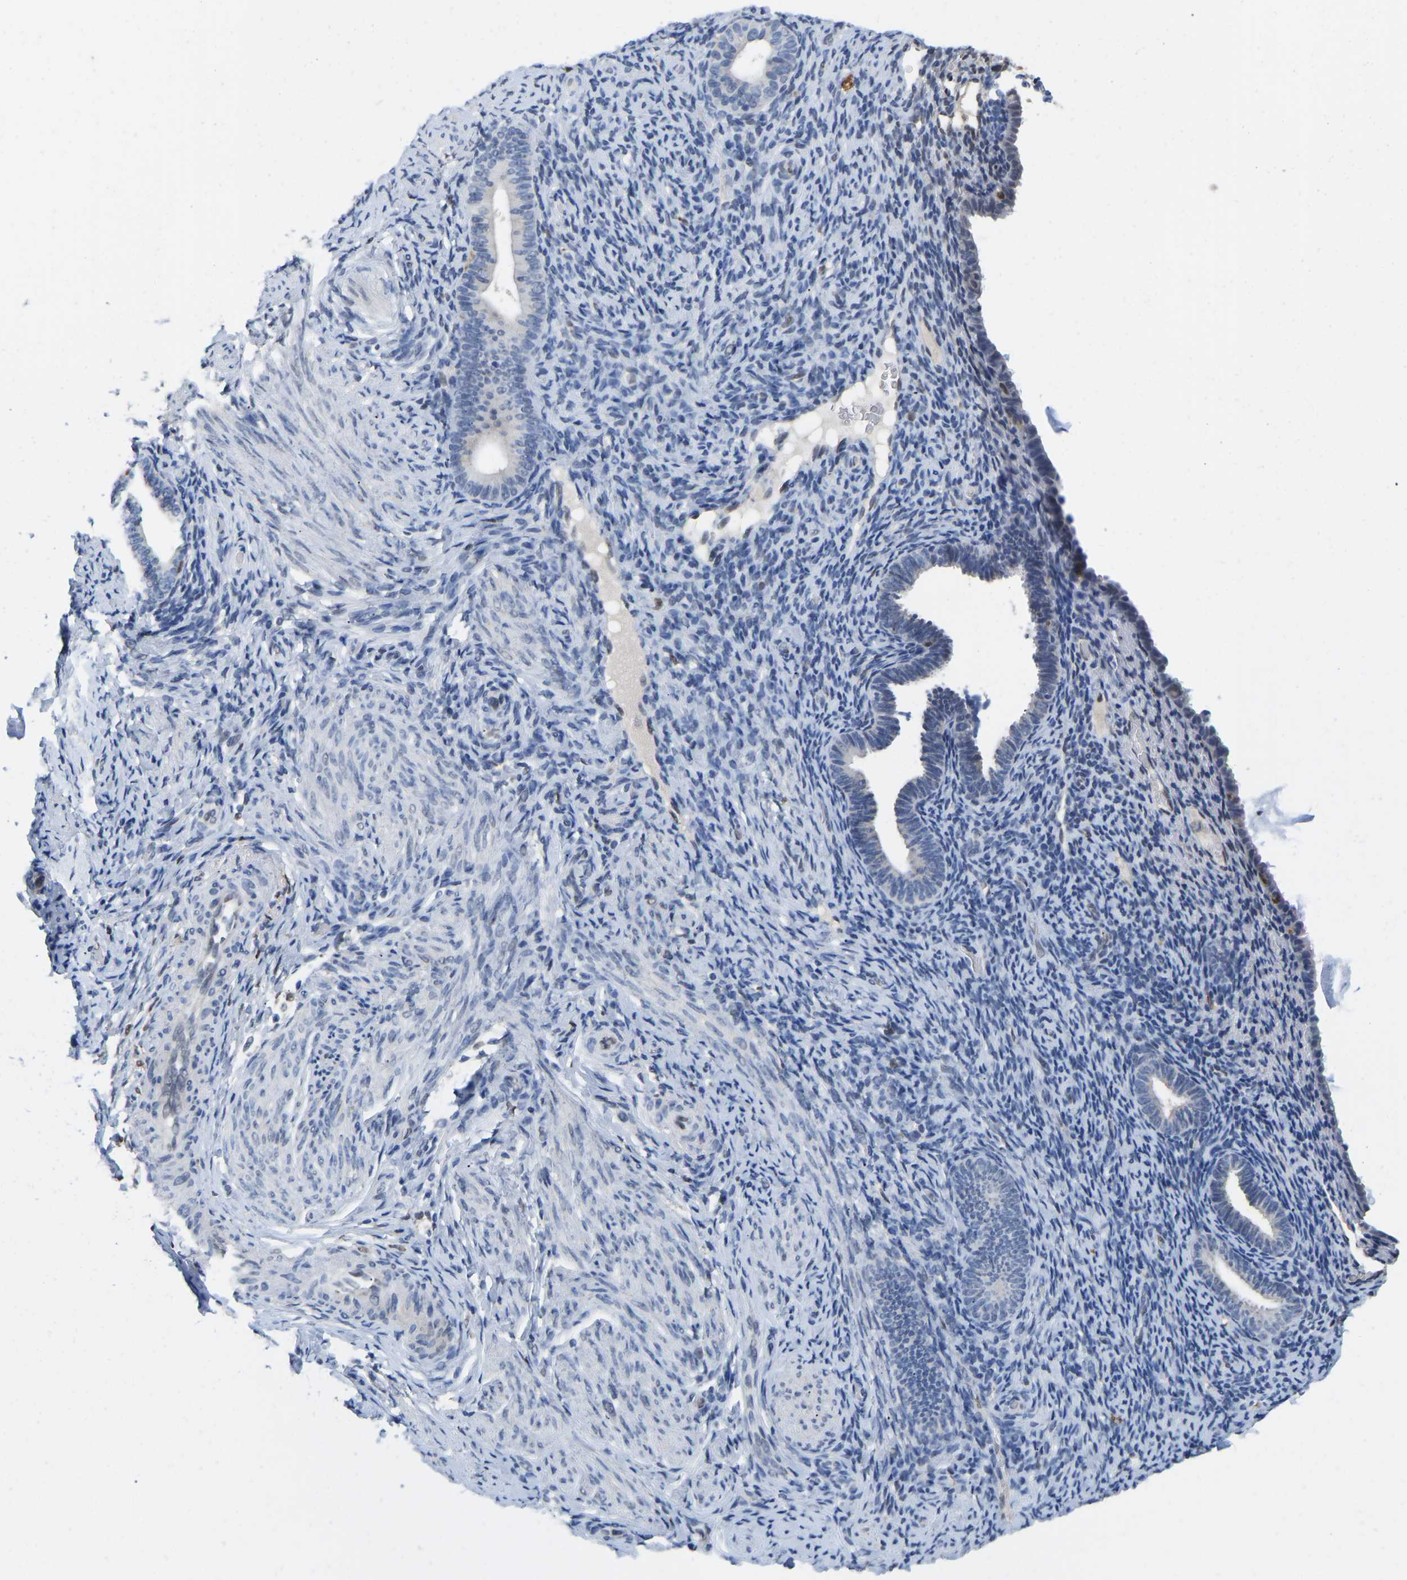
{"staining": {"intensity": "weak", "quantity": "<25%", "location": "nuclear"}, "tissue": "endometrium", "cell_type": "Cells in endometrial stroma", "image_type": "normal", "snomed": [{"axis": "morphology", "description": "Normal tissue, NOS"}, {"axis": "topography", "description": "Endometrium"}], "caption": "Immunohistochemistry (IHC) of benign endometrium displays no positivity in cells in endometrial stroma. The staining is performed using DAB (3,3'-diaminobenzidine) brown chromogen with nuclei counter-stained in using hematoxylin.", "gene": "QKI", "patient": {"sex": "female", "age": 51}}